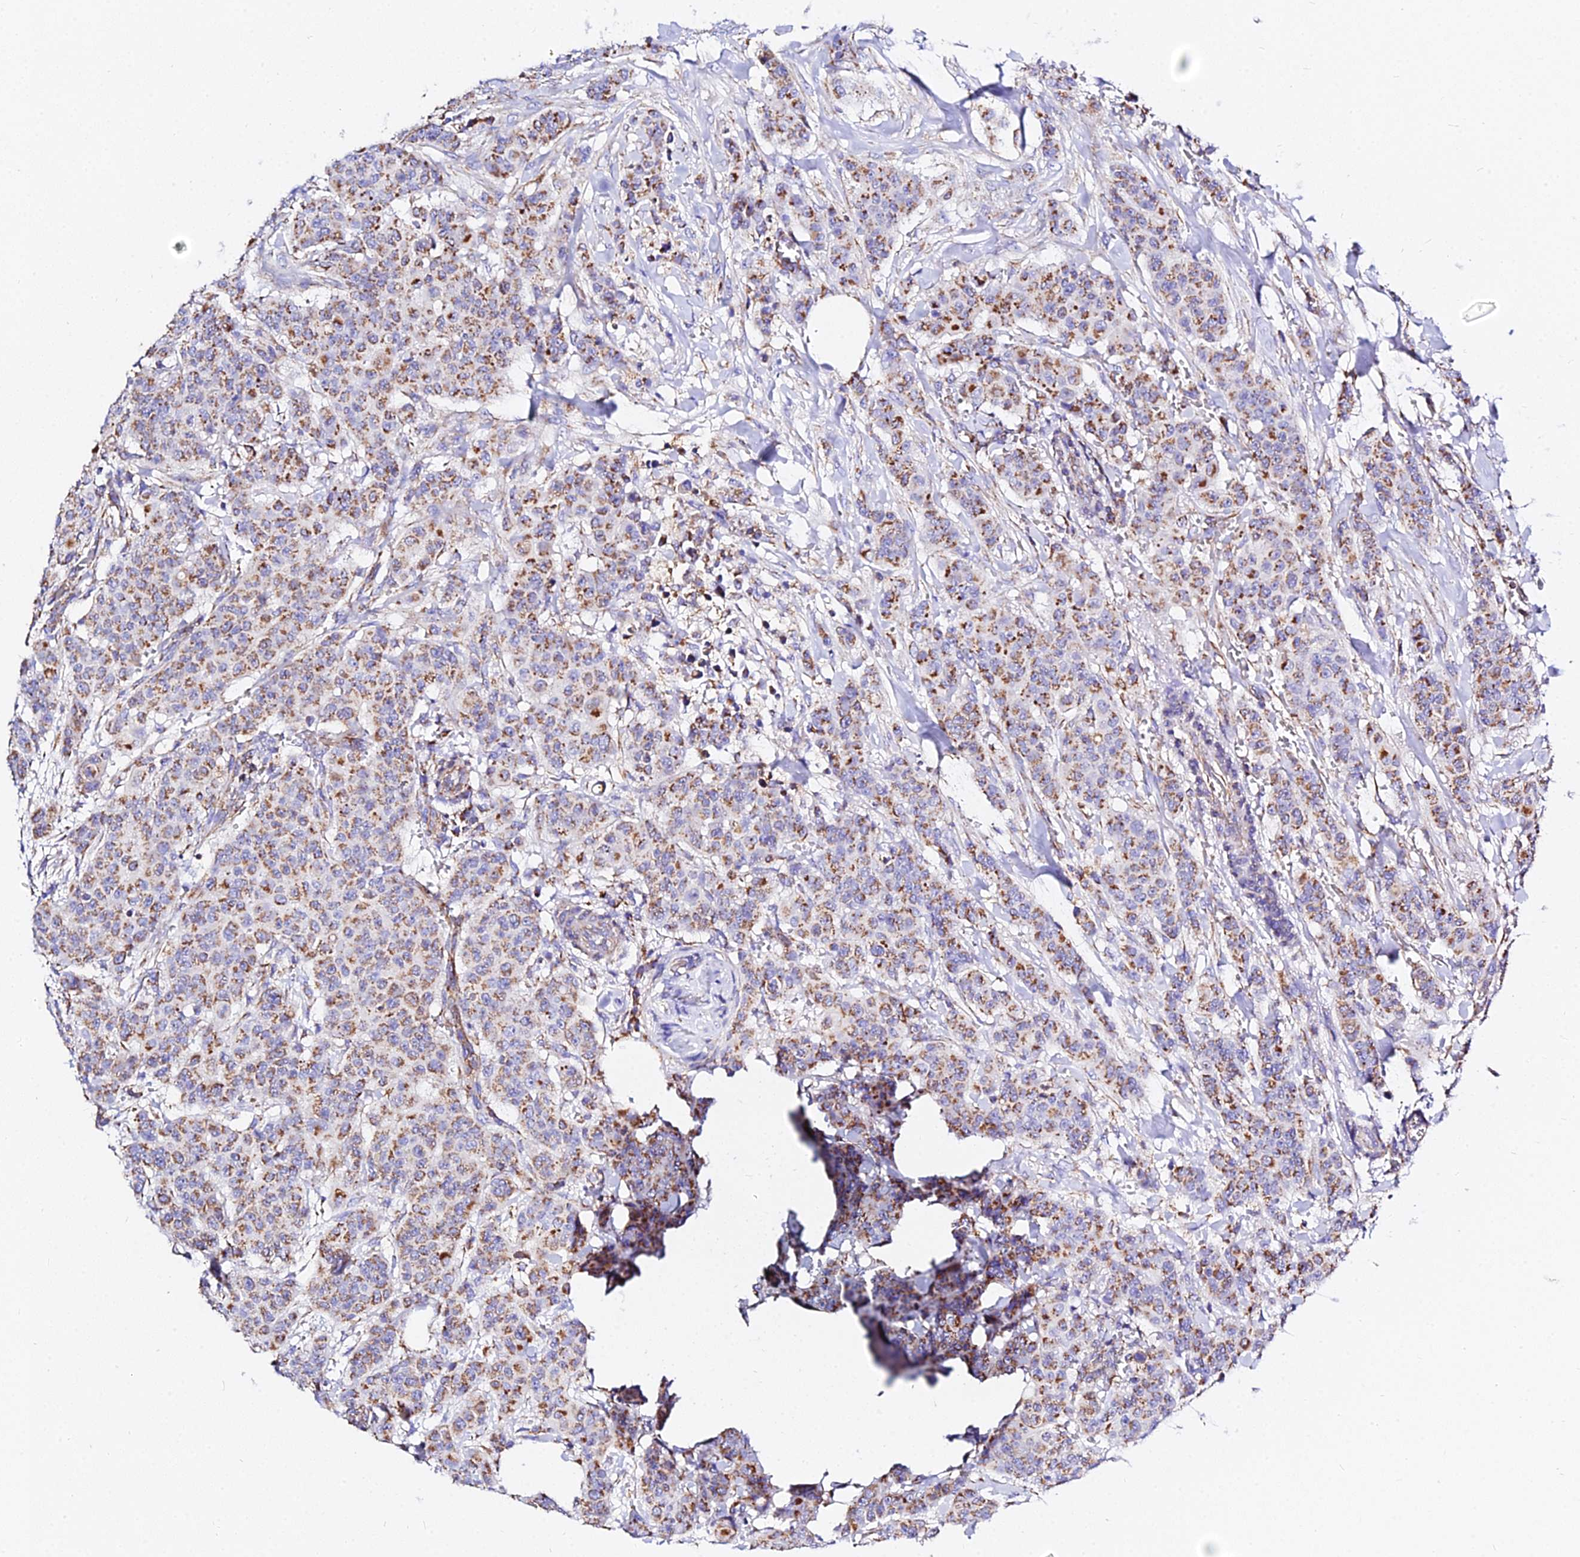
{"staining": {"intensity": "moderate", "quantity": ">75%", "location": "cytoplasmic/membranous"}, "tissue": "breast cancer", "cell_type": "Tumor cells", "image_type": "cancer", "snomed": [{"axis": "morphology", "description": "Duct carcinoma"}, {"axis": "topography", "description": "Breast"}], "caption": "Immunohistochemistry (DAB) staining of human breast cancer (intraductal carcinoma) exhibits moderate cytoplasmic/membranous protein positivity in about >75% of tumor cells. The staining was performed using DAB (3,3'-diaminobenzidine), with brown indicating positive protein expression. Nuclei are stained blue with hematoxylin.", "gene": "ZNF573", "patient": {"sex": "female", "age": 40}}